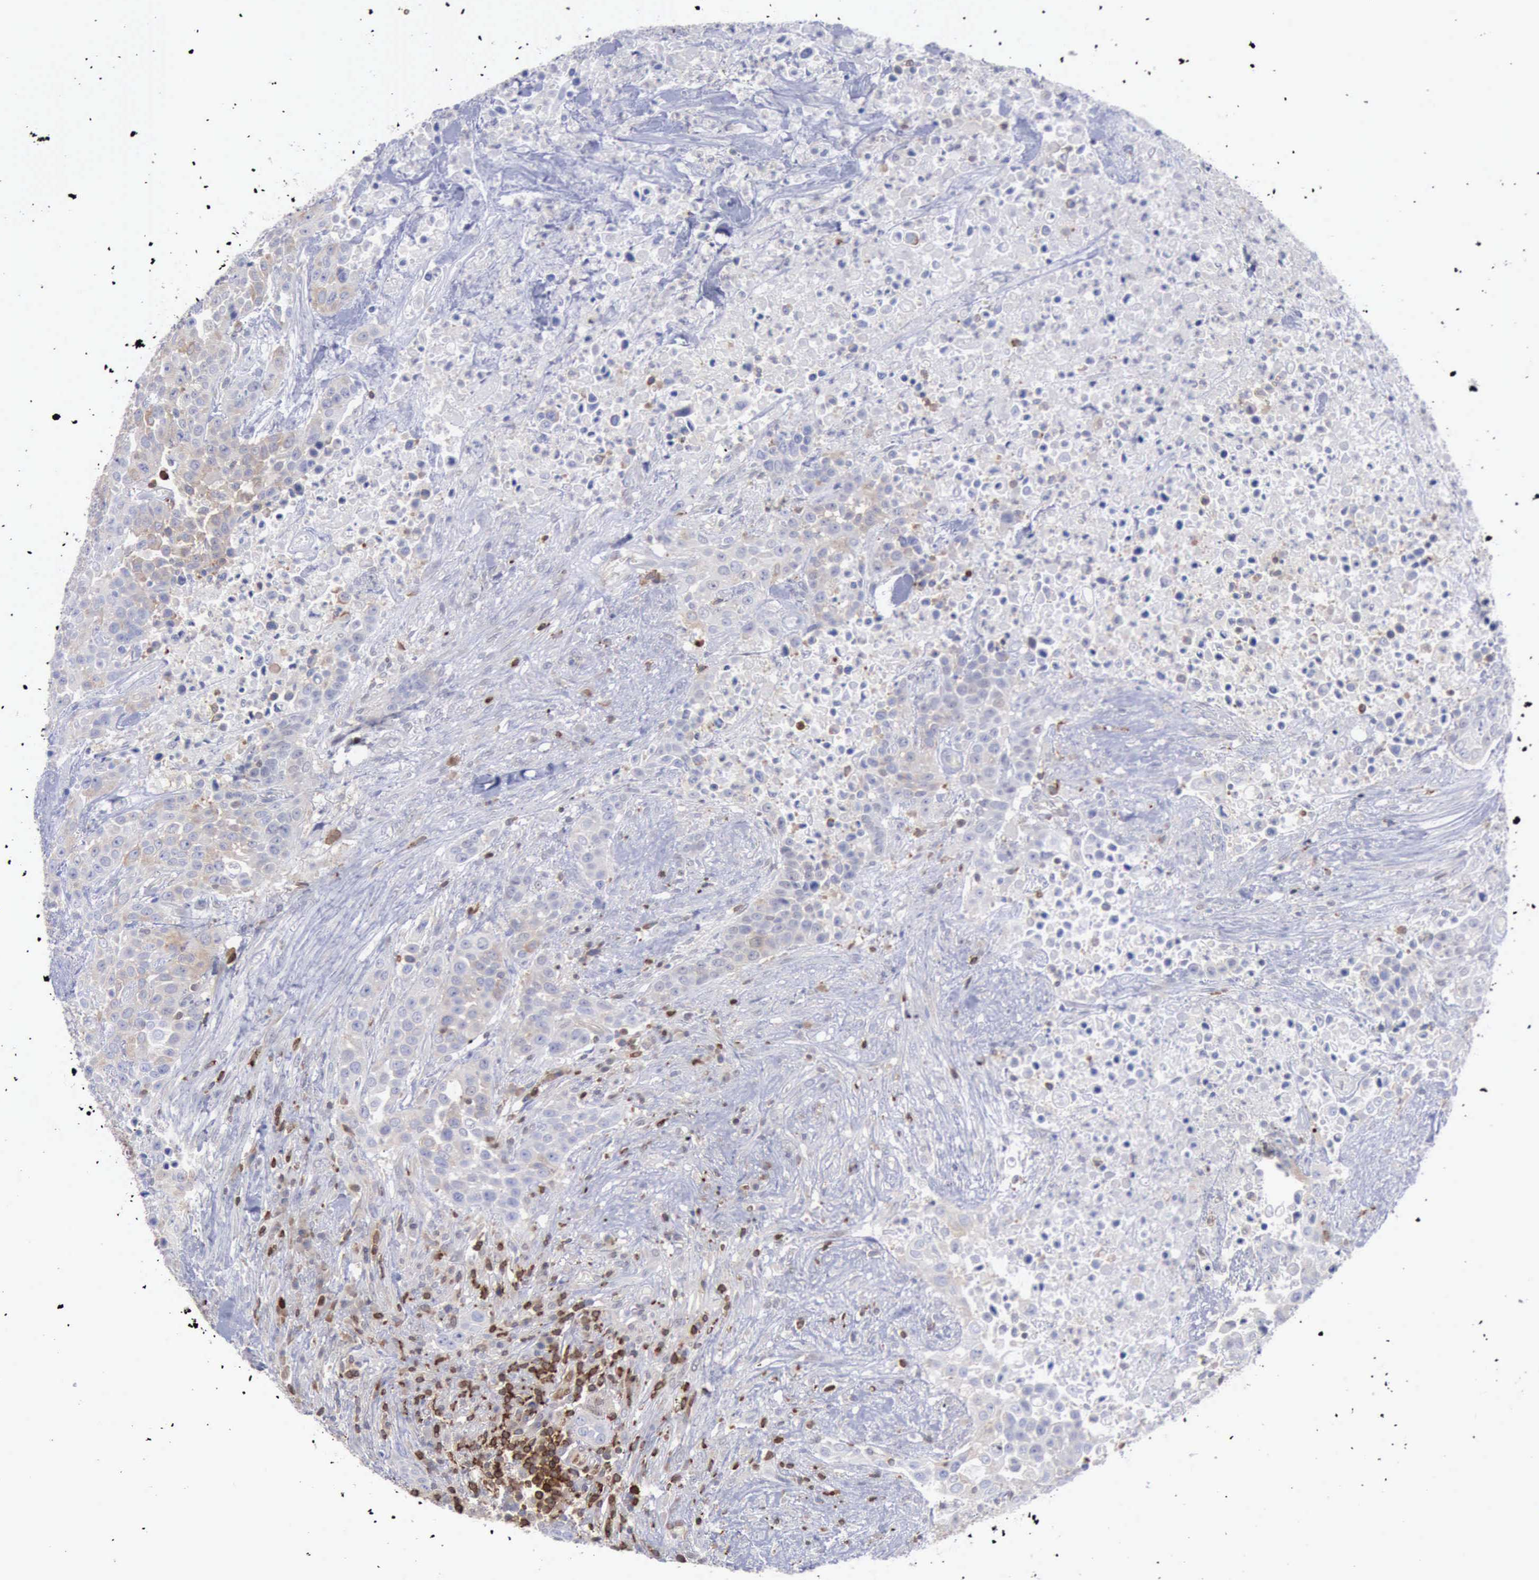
{"staining": {"intensity": "weak", "quantity": "25%-75%", "location": "cytoplasmic/membranous"}, "tissue": "urothelial cancer", "cell_type": "Tumor cells", "image_type": "cancer", "snomed": [{"axis": "morphology", "description": "Urothelial carcinoma, High grade"}, {"axis": "topography", "description": "Urinary bladder"}], "caption": "Protein expression analysis of urothelial cancer shows weak cytoplasmic/membranous positivity in approximately 25%-75% of tumor cells.", "gene": "PDCD4", "patient": {"sex": "male", "age": 74}}